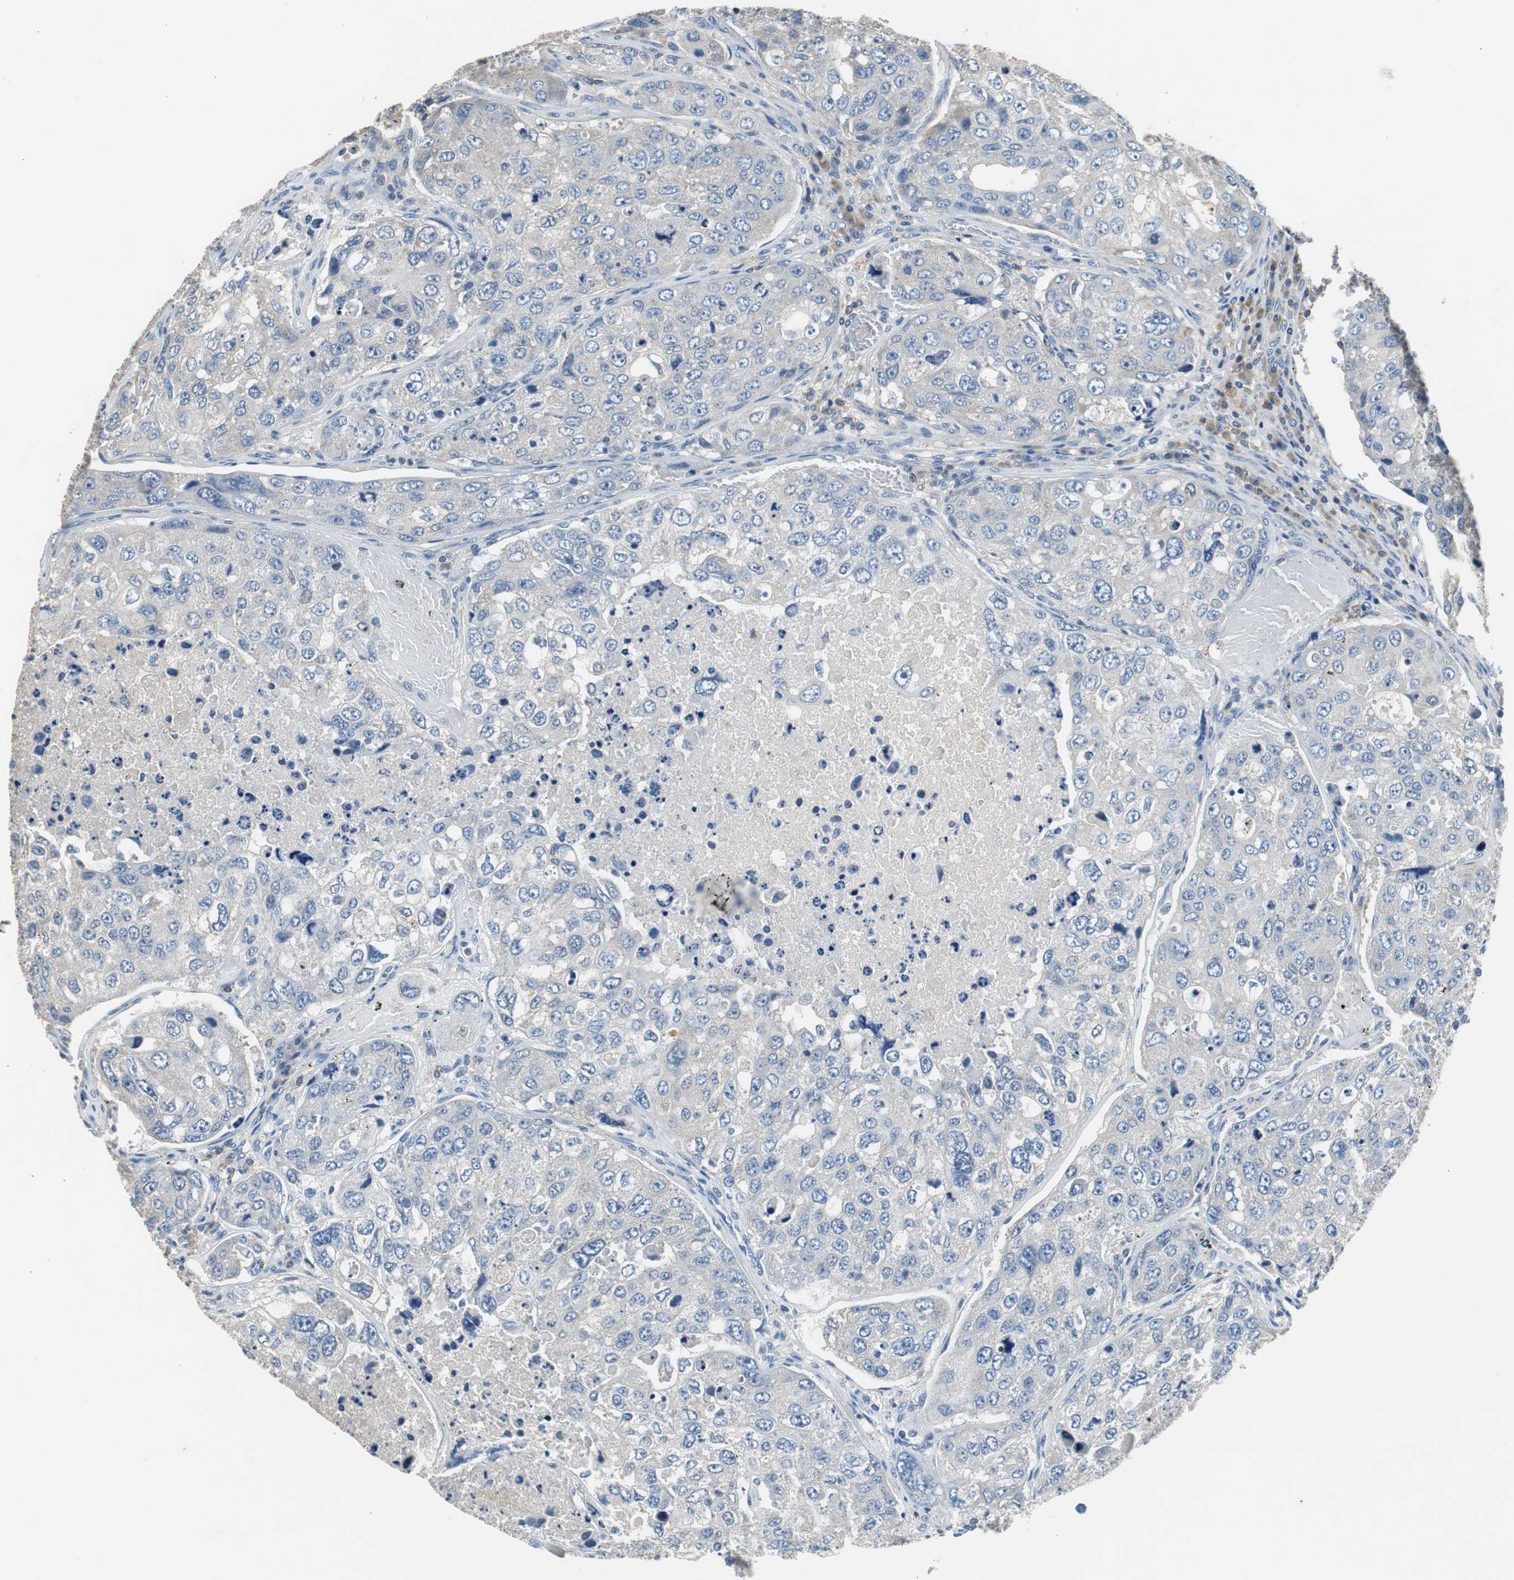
{"staining": {"intensity": "weak", "quantity": "<25%", "location": "cytoplasmic/membranous"}, "tissue": "urothelial cancer", "cell_type": "Tumor cells", "image_type": "cancer", "snomed": [{"axis": "morphology", "description": "Urothelial carcinoma, High grade"}, {"axis": "topography", "description": "Lymph node"}, {"axis": "topography", "description": "Urinary bladder"}], "caption": "High power microscopy histopathology image of an immunohistochemistry image of urothelial cancer, revealing no significant expression in tumor cells.", "gene": "PRKCA", "patient": {"sex": "male", "age": 51}}